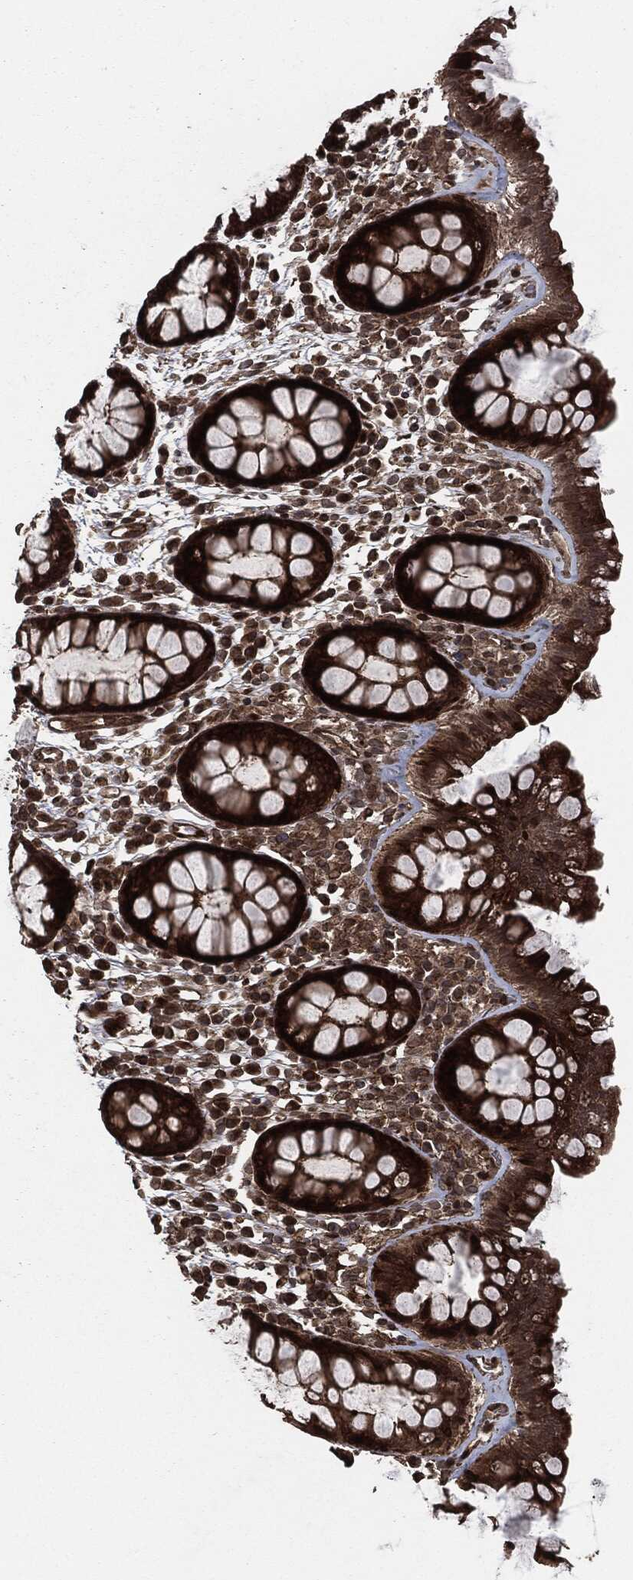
{"staining": {"intensity": "strong", "quantity": ">75%", "location": "cytoplasmic/membranous"}, "tissue": "colon", "cell_type": "Endothelial cells", "image_type": "normal", "snomed": [{"axis": "morphology", "description": "Normal tissue, NOS"}, {"axis": "topography", "description": "Colon"}], "caption": "Approximately >75% of endothelial cells in normal human colon demonstrate strong cytoplasmic/membranous protein positivity as visualized by brown immunohistochemical staining.", "gene": "IFIT1", "patient": {"sex": "male", "age": 76}}